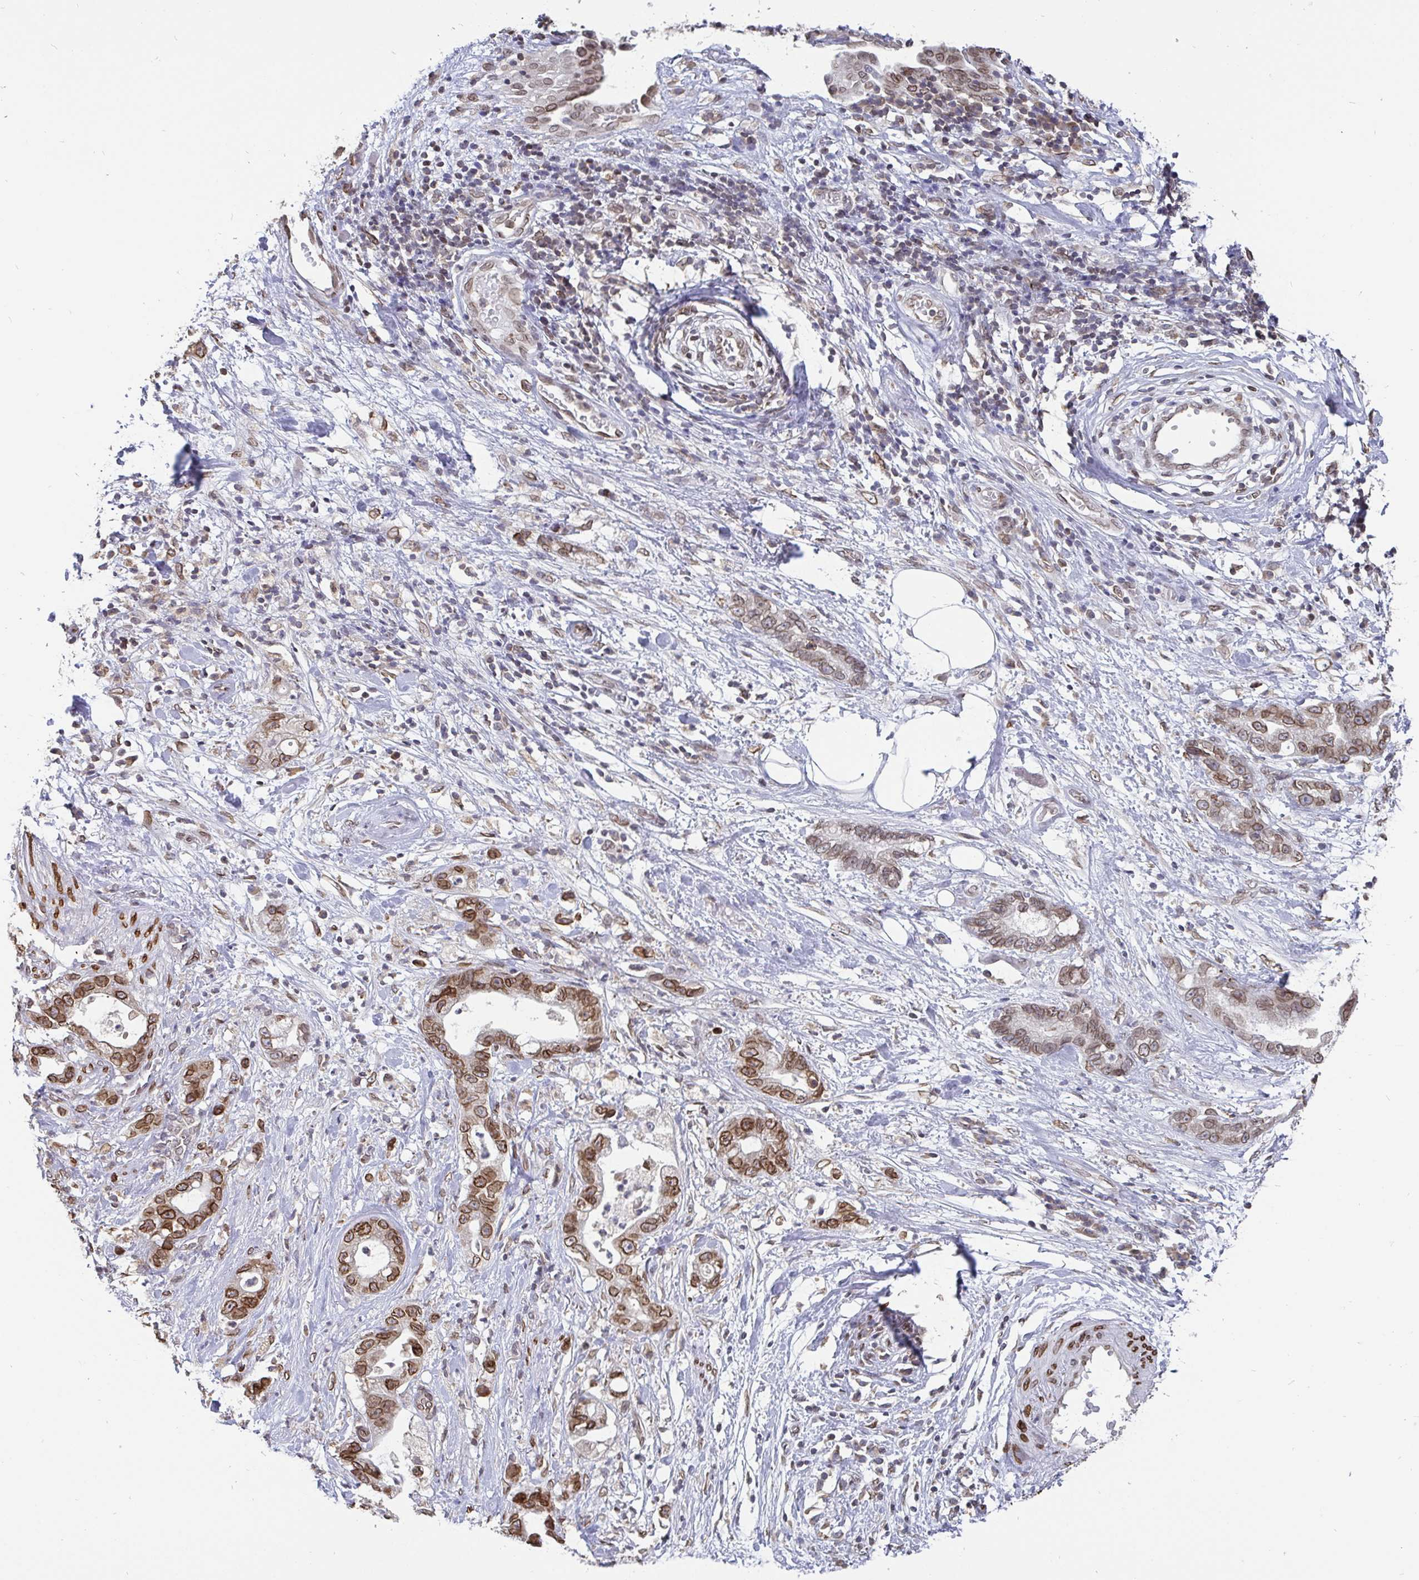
{"staining": {"intensity": "moderate", "quantity": ">75%", "location": "cytoplasmic/membranous,nuclear"}, "tissue": "stomach cancer", "cell_type": "Tumor cells", "image_type": "cancer", "snomed": [{"axis": "morphology", "description": "Adenocarcinoma, NOS"}, {"axis": "topography", "description": "Stomach"}], "caption": "An immunohistochemistry photomicrograph of neoplastic tissue is shown. Protein staining in brown shows moderate cytoplasmic/membranous and nuclear positivity in stomach cancer within tumor cells. (Brightfield microscopy of DAB IHC at high magnification).", "gene": "EMD", "patient": {"sex": "male", "age": 55}}